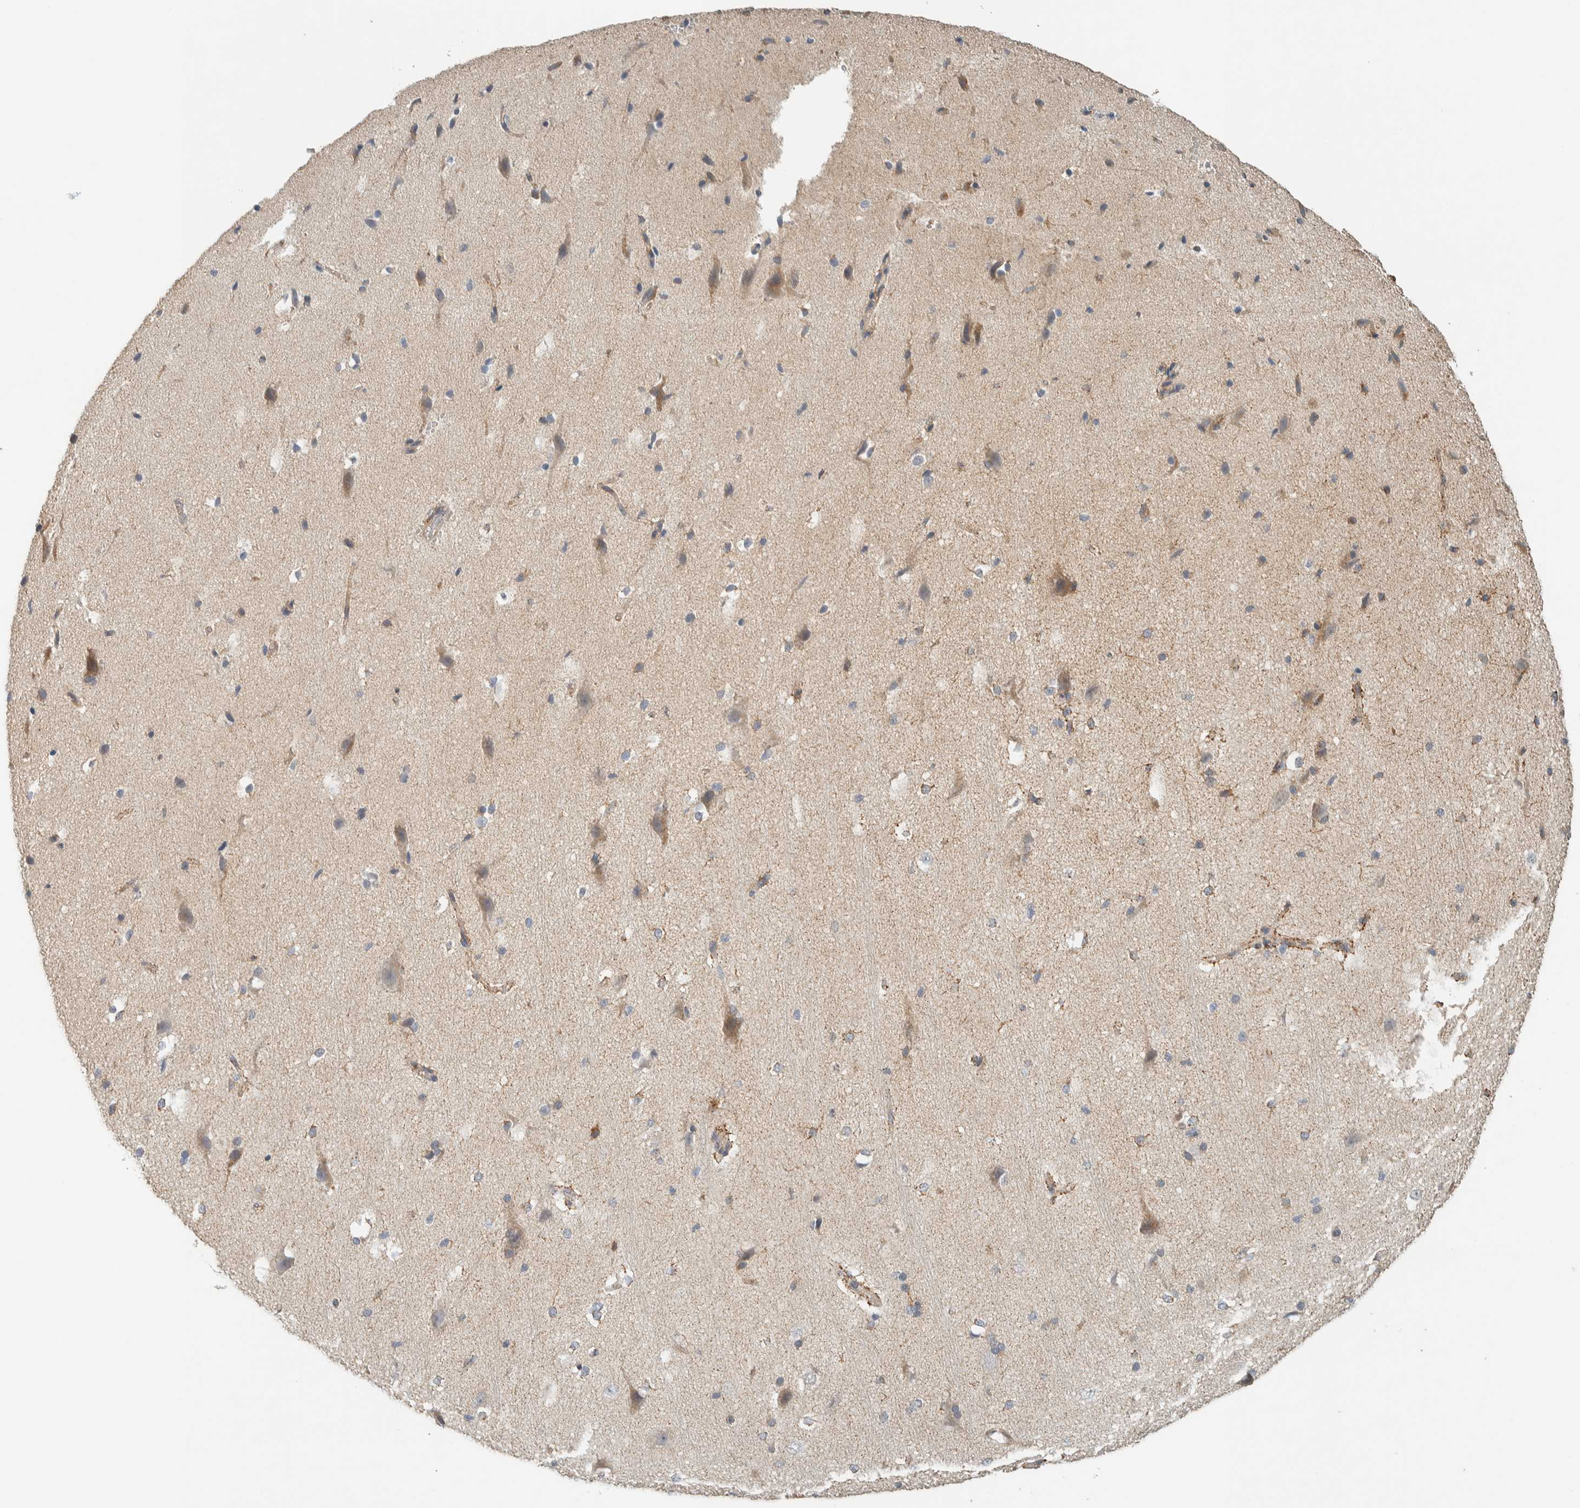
{"staining": {"intensity": "negative", "quantity": "none", "location": "none"}, "tissue": "cerebral cortex", "cell_type": "Endothelial cells", "image_type": "normal", "snomed": [{"axis": "morphology", "description": "Normal tissue, NOS"}, {"axis": "morphology", "description": "Developmental malformation"}, {"axis": "topography", "description": "Cerebral cortex"}], "caption": "IHC micrograph of normal cerebral cortex: human cerebral cortex stained with DAB shows no significant protein positivity in endothelial cells.", "gene": "PDE7B", "patient": {"sex": "female", "age": 30}}